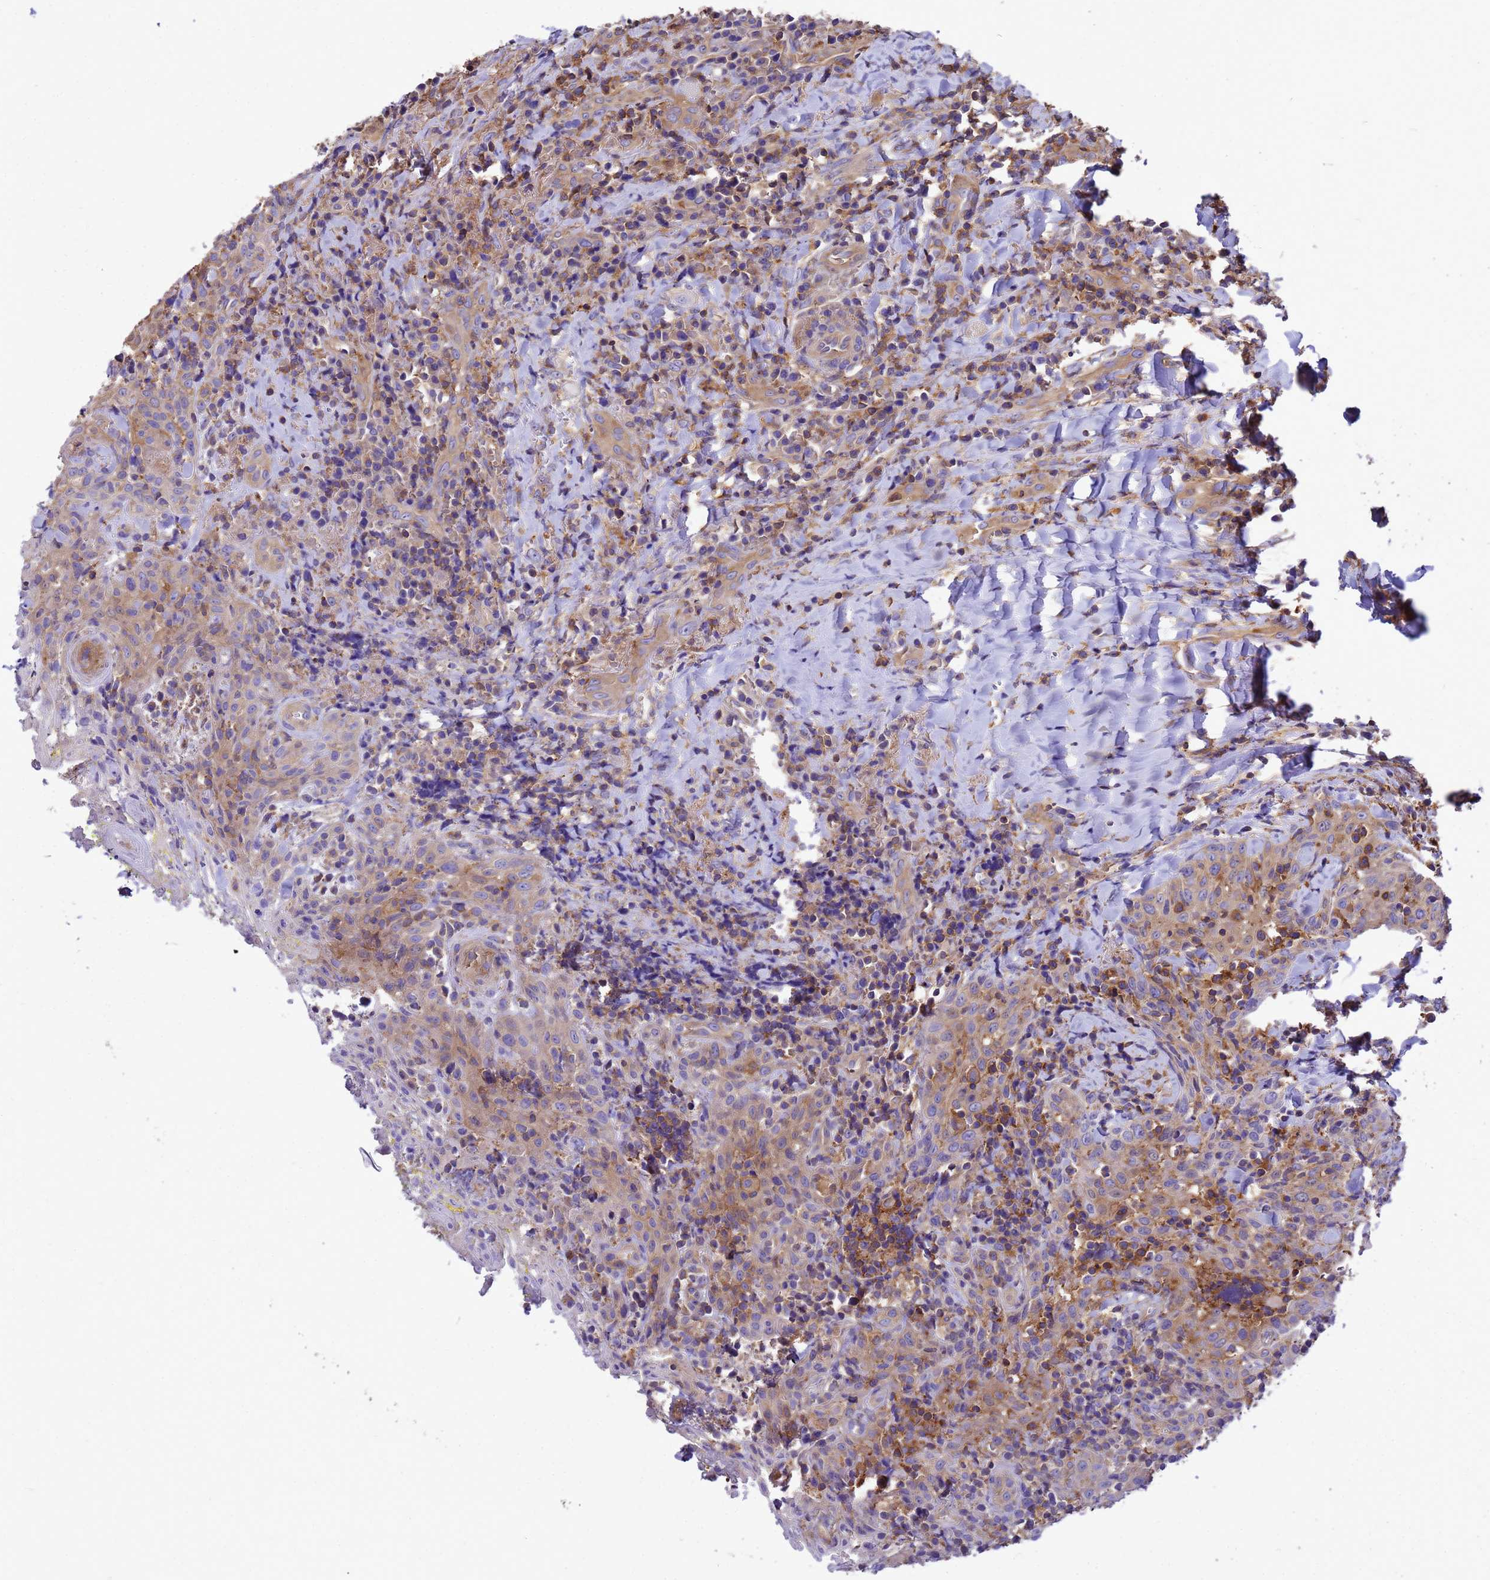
{"staining": {"intensity": "weak", "quantity": ">75%", "location": "cytoplasmic/membranous"}, "tissue": "head and neck cancer", "cell_type": "Tumor cells", "image_type": "cancer", "snomed": [{"axis": "morphology", "description": "Squamous cell carcinoma, NOS"}, {"axis": "topography", "description": "Head-Neck"}], "caption": "Weak cytoplasmic/membranous positivity for a protein is seen in about >75% of tumor cells of head and neck squamous cell carcinoma using immunohistochemistry.", "gene": "ZNF235", "patient": {"sex": "female", "age": 70}}